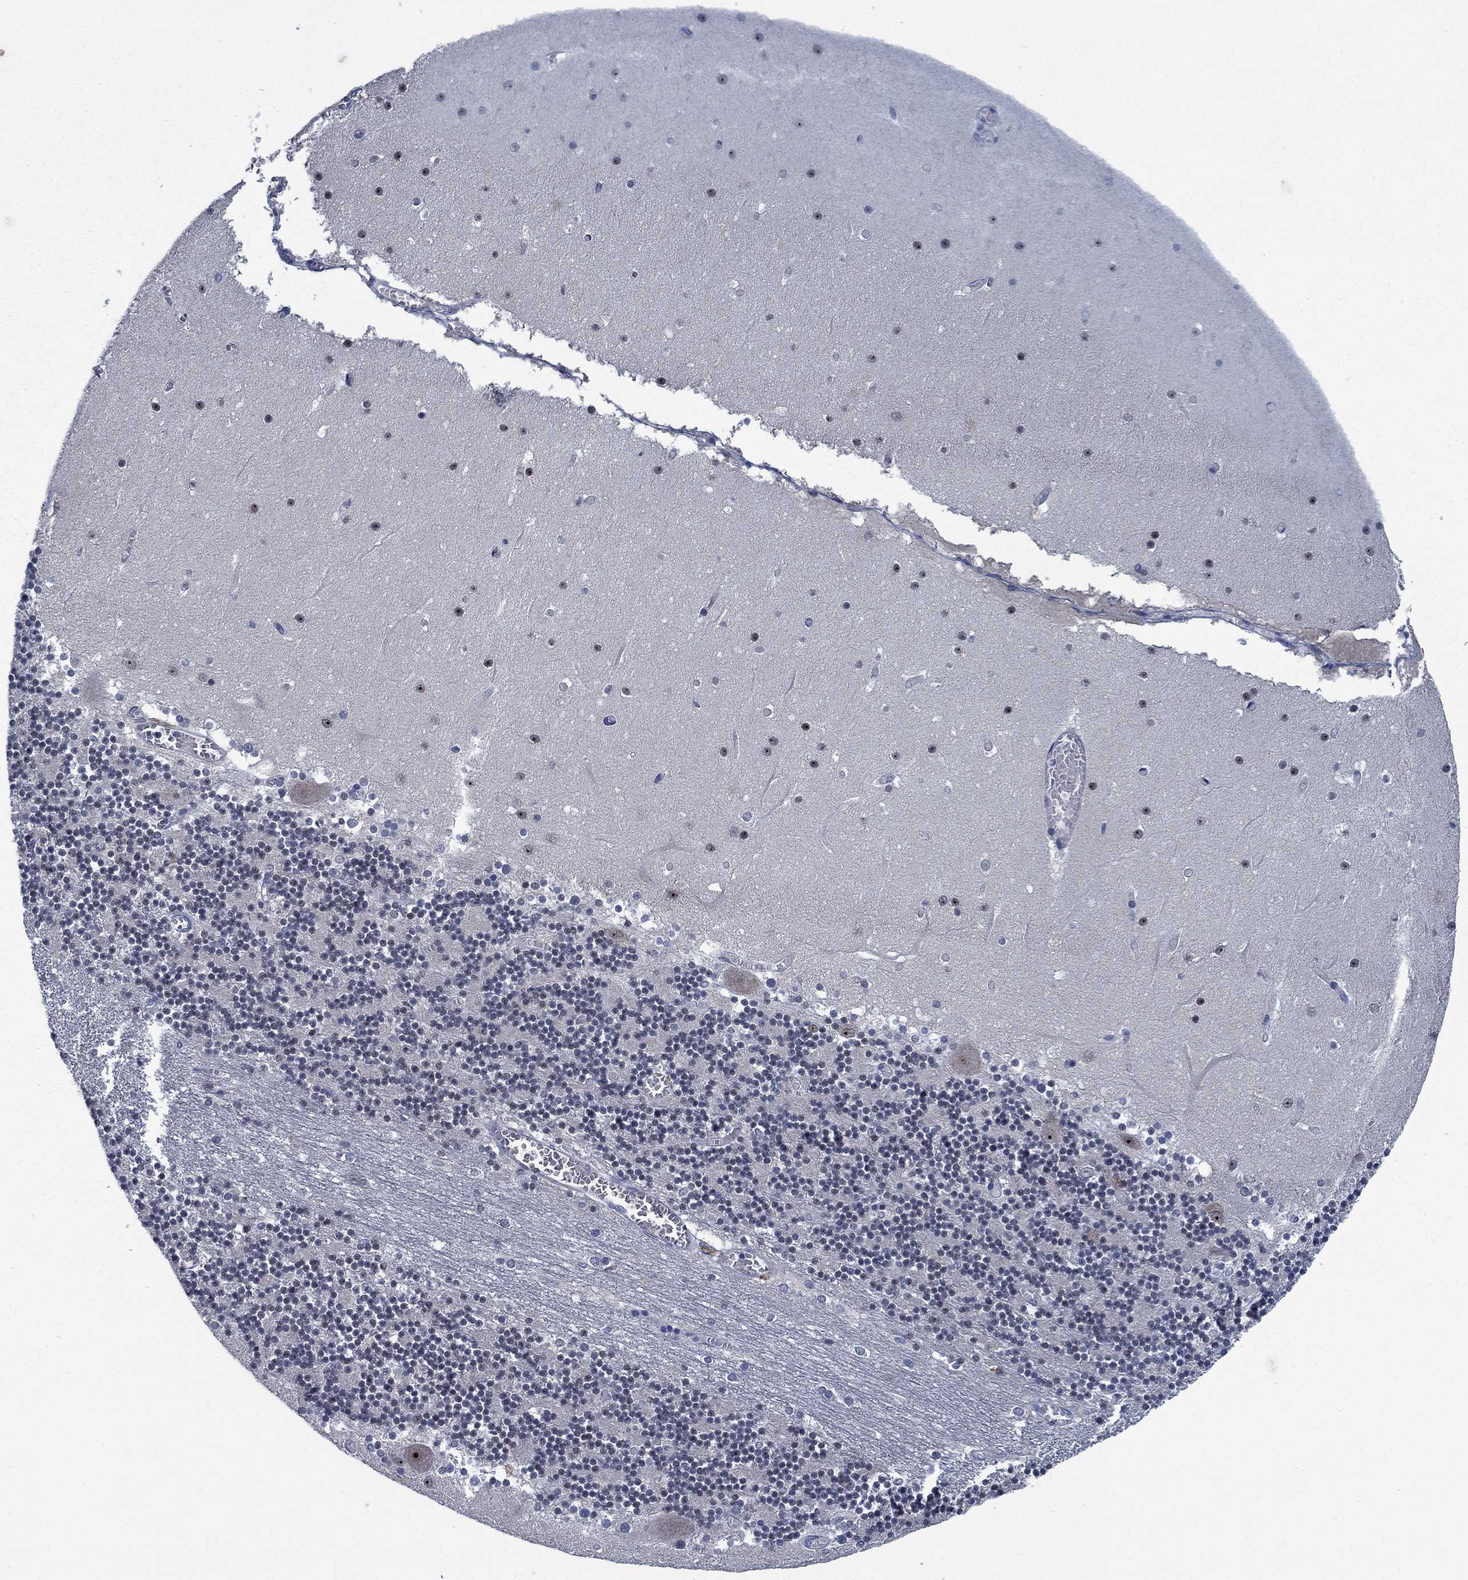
{"staining": {"intensity": "negative", "quantity": "none", "location": "none"}, "tissue": "cerebellum", "cell_type": "Cells in granular layer", "image_type": "normal", "snomed": [{"axis": "morphology", "description": "Normal tissue, NOS"}, {"axis": "topography", "description": "Cerebellum"}], "caption": "Benign cerebellum was stained to show a protein in brown. There is no significant staining in cells in granular layer. The staining was performed using DAB to visualize the protein expression in brown, while the nuclei were stained in blue with hematoxylin (Magnification: 20x).", "gene": "PNMA8A", "patient": {"sex": "female", "age": 28}}